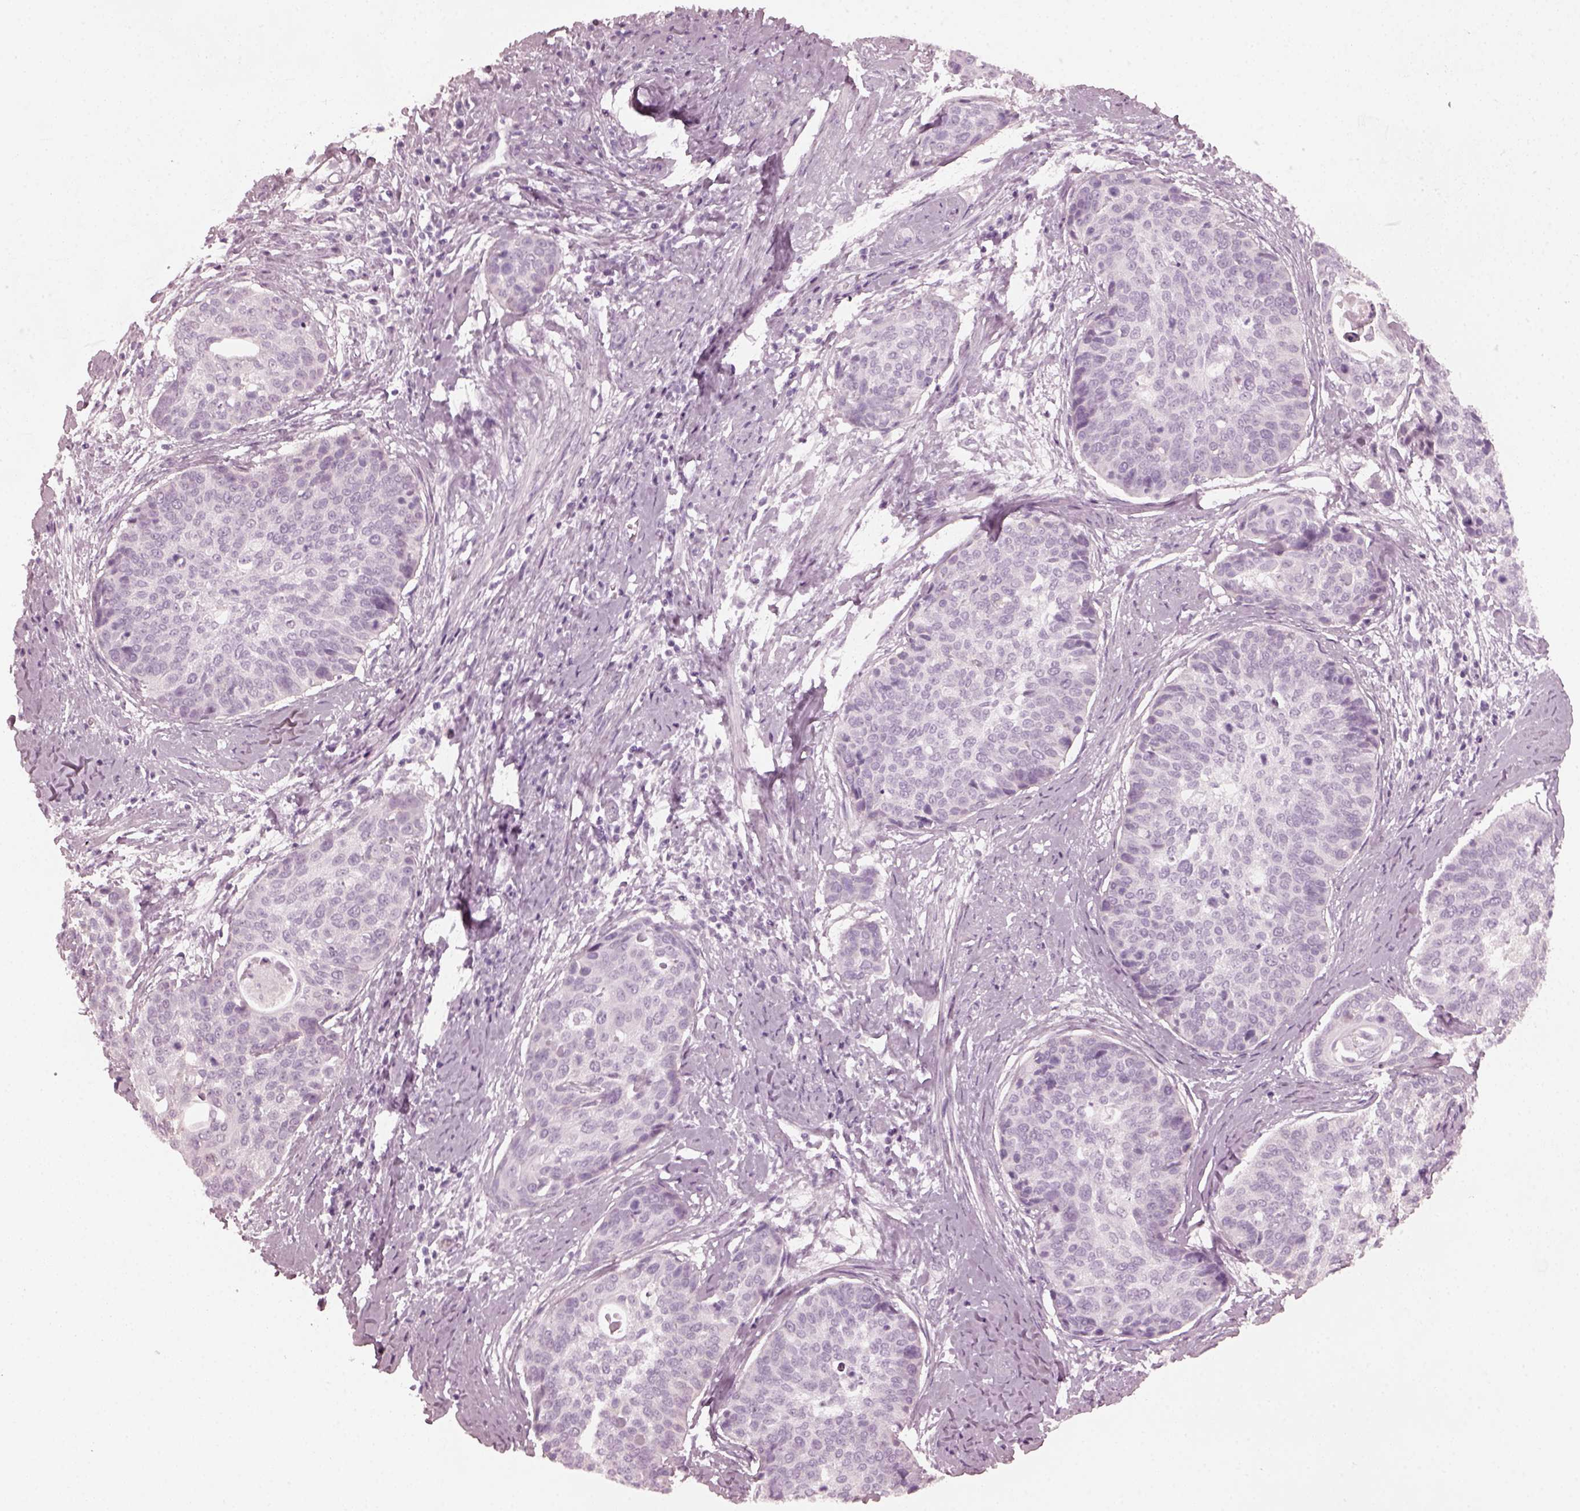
{"staining": {"intensity": "negative", "quantity": "none", "location": "none"}, "tissue": "cervical cancer", "cell_type": "Tumor cells", "image_type": "cancer", "snomed": [{"axis": "morphology", "description": "Squamous cell carcinoma, NOS"}, {"axis": "topography", "description": "Cervix"}], "caption": "Tumor cells show no significant positivity in squamous cell carcinoma (cervical).", "gene": "CRYBA2", "patient": {"sex": "female", "age": 69}}